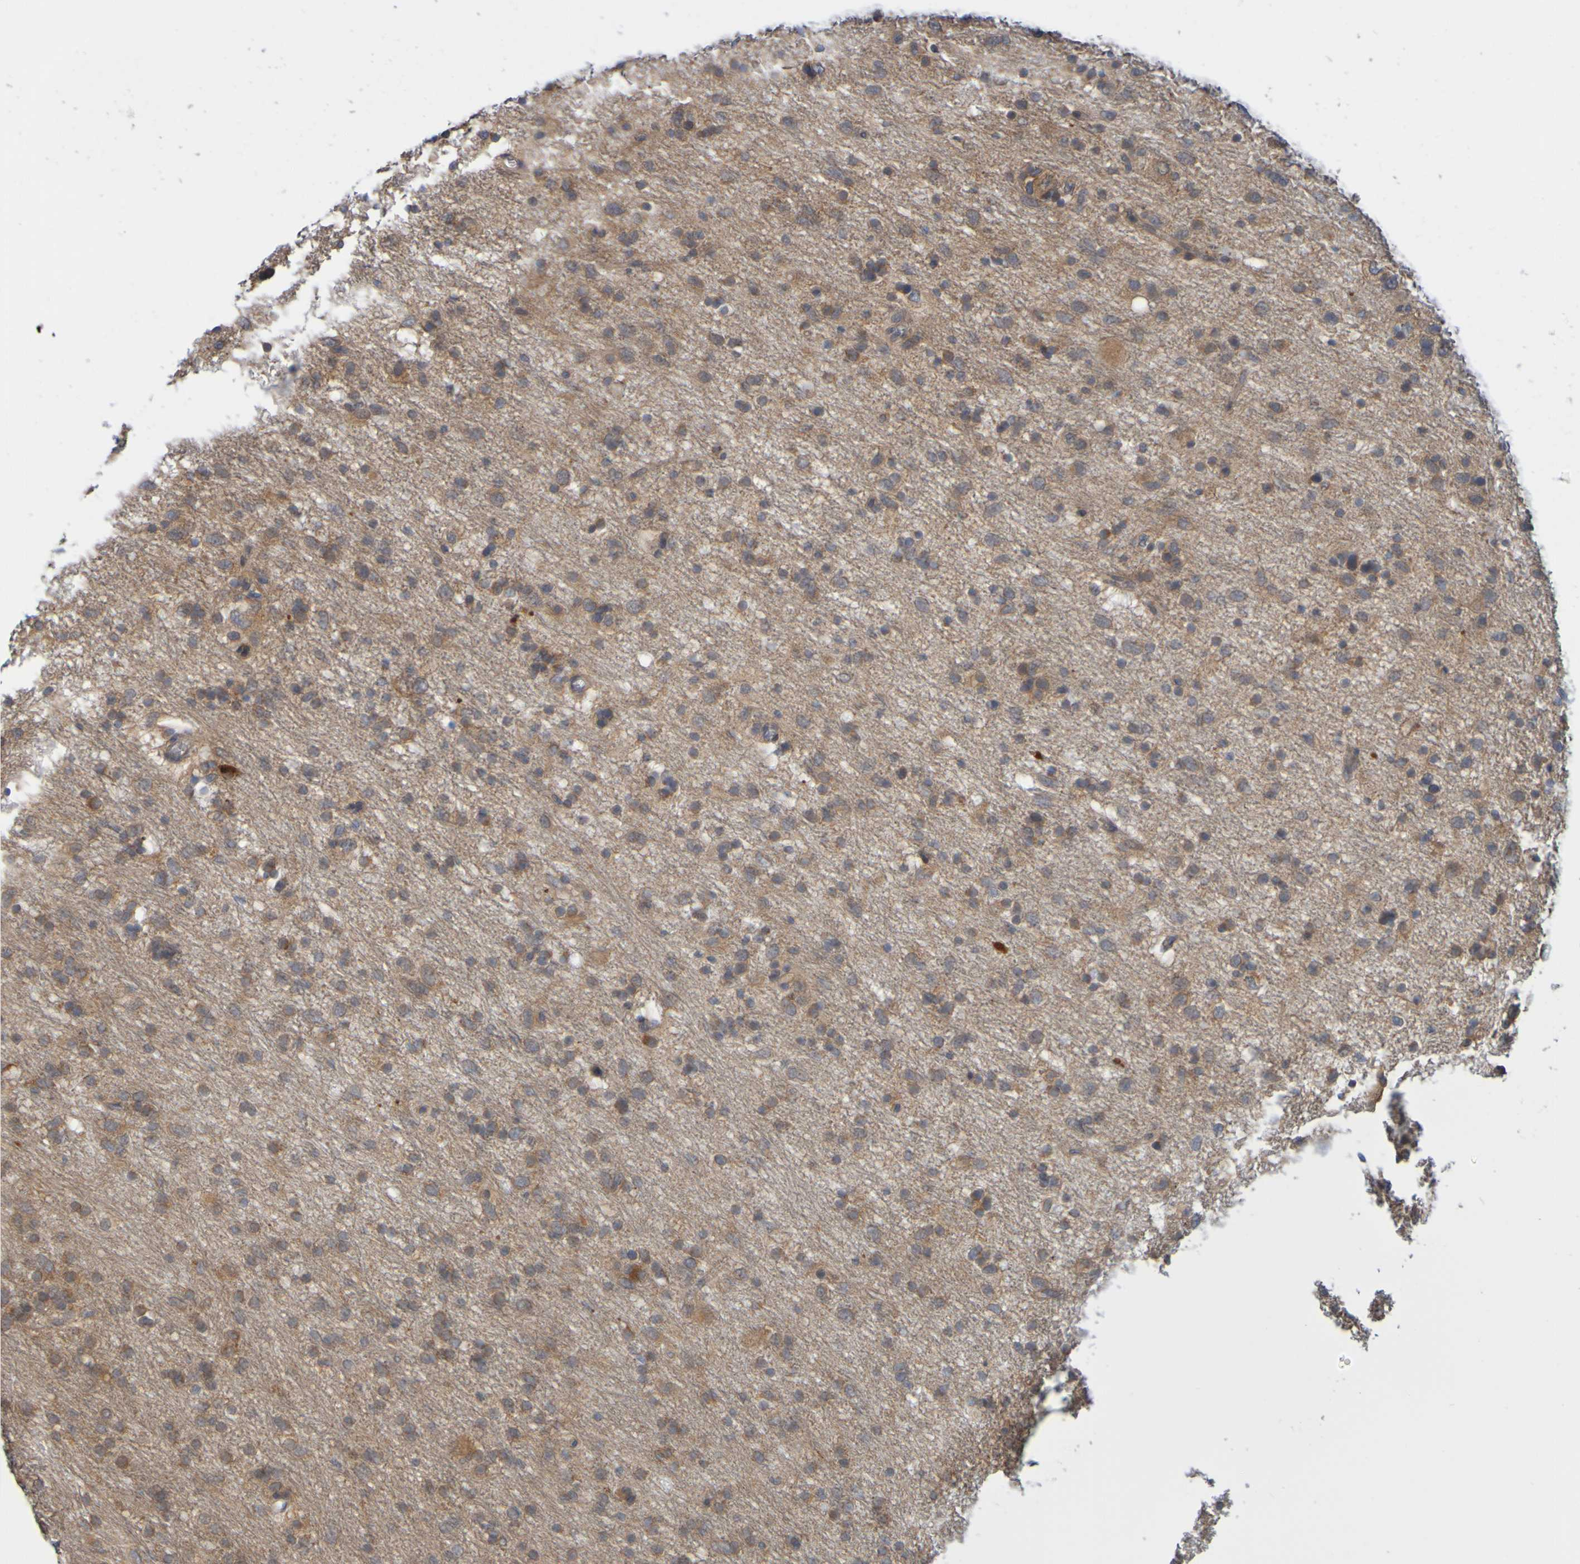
{"staining": {"intensity": "moderate", "quantity": "25%-75%", "location": "cytoplasmic/membranous"}, "tissue": "glioma", "cell_type": "Tumor cells", "image_type": "cancer", "snomed": [{"axis": "morphology", "description": "Glioma, malignant, Low grade"}, {"axis": "topography", "description": "Brain"}], "caption": "The micrograph exhibits immunohistochemical staining of glioma. There is moderate cytoplasmic/membranous staining is identified in approximately 25%-75% of tumor cells.", "gene": "NAV2", "patient": {"sex": "male", "age": 77}}